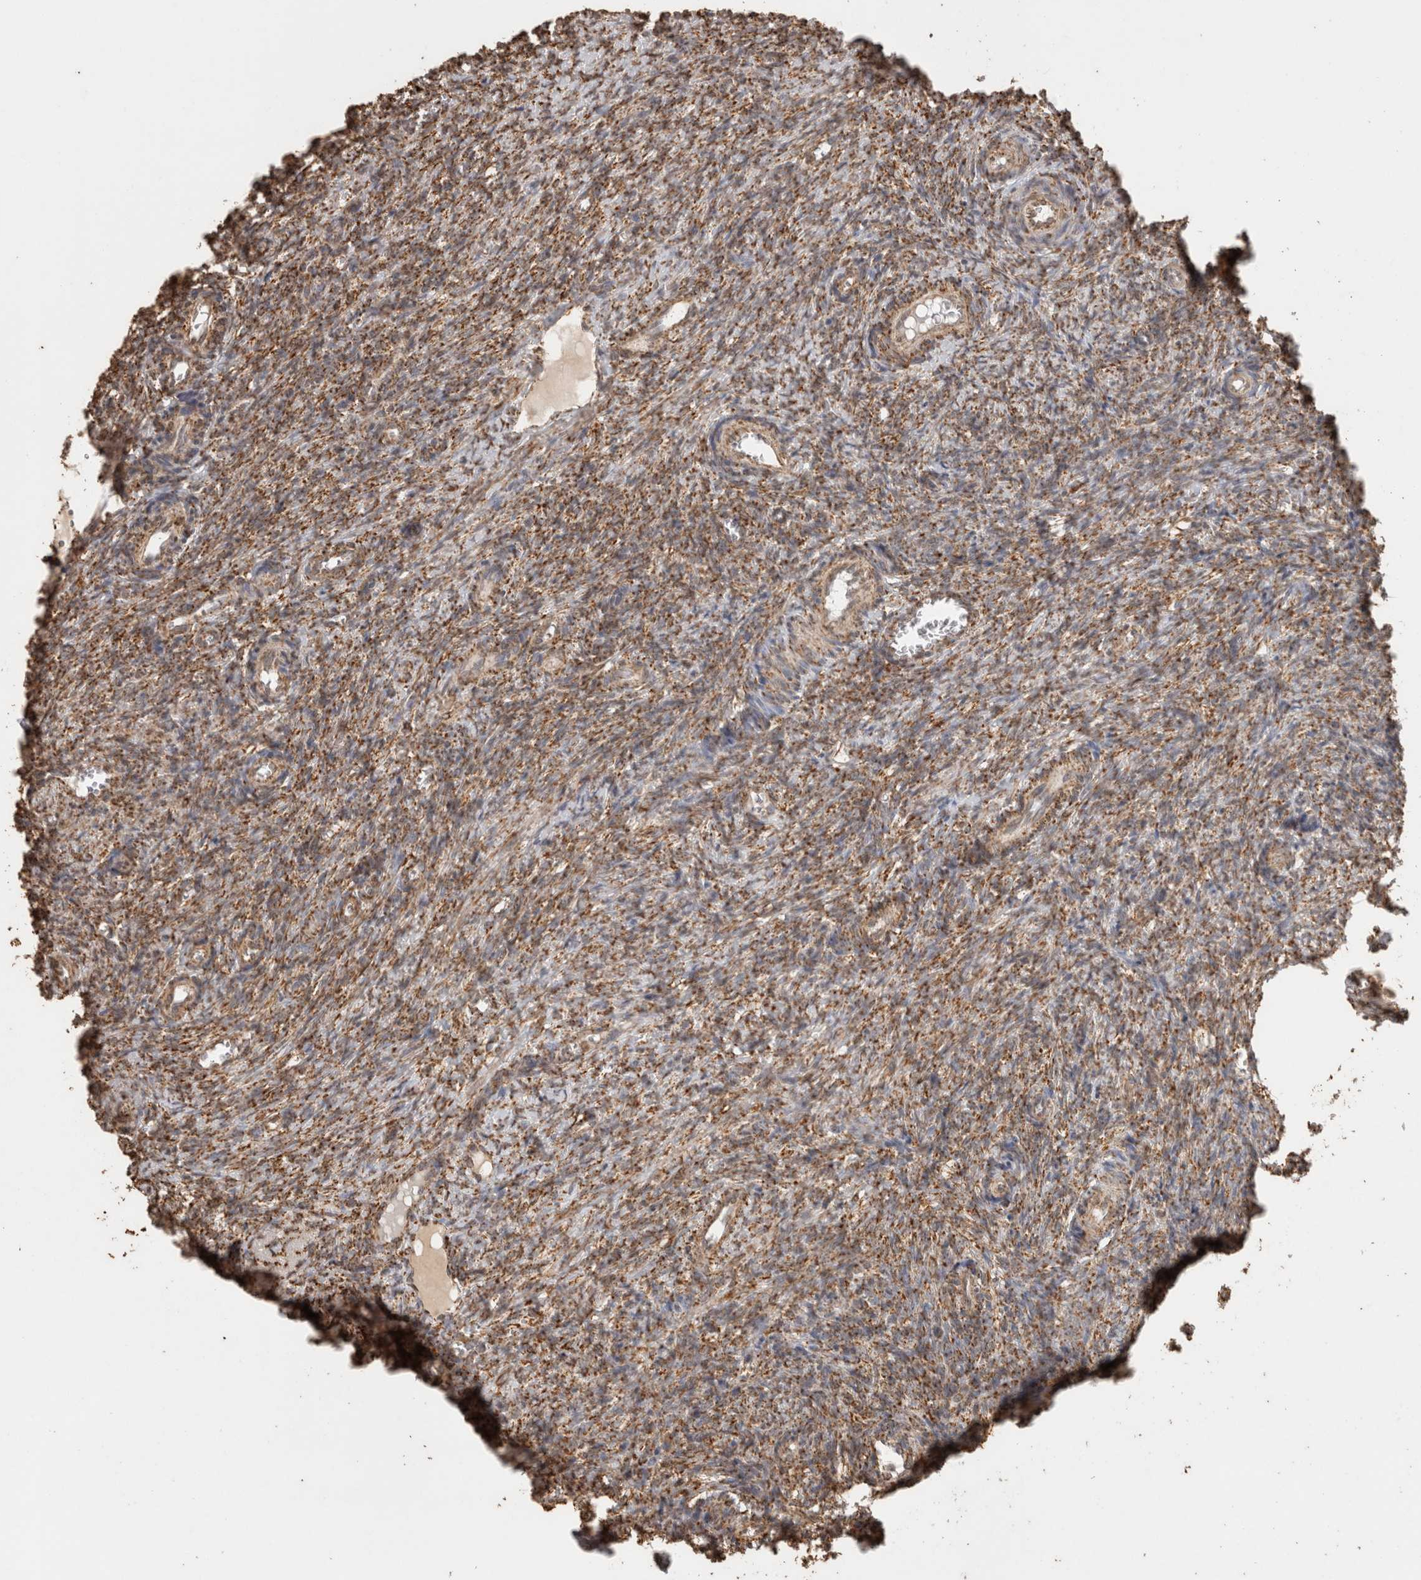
{"staining": {"intensity": "strong", "quantity": ">75%", "location": "cytoplasmic/membranous"}, "tissue": "ovary", "cell_type": "Follicle cells", "image_type": "normal", "snomed": [{"axis": "morphology", "description": "Normal tissue, NOS"}, {"axis": "topography", "description": "Ovary"}], "caption": "Immunohistochemistry (IHC) histopathology image of normal ovary: human ovary stained using immunohistochemistry demonstrates high levels of strong protein expression localized specifically in the cytoplasmic/membranous of follicle cells, appearing as a cytoplasmic/membranous brown color.", "gene": "BNIP3L", "patient": {"sex": "female", "age": 41}}